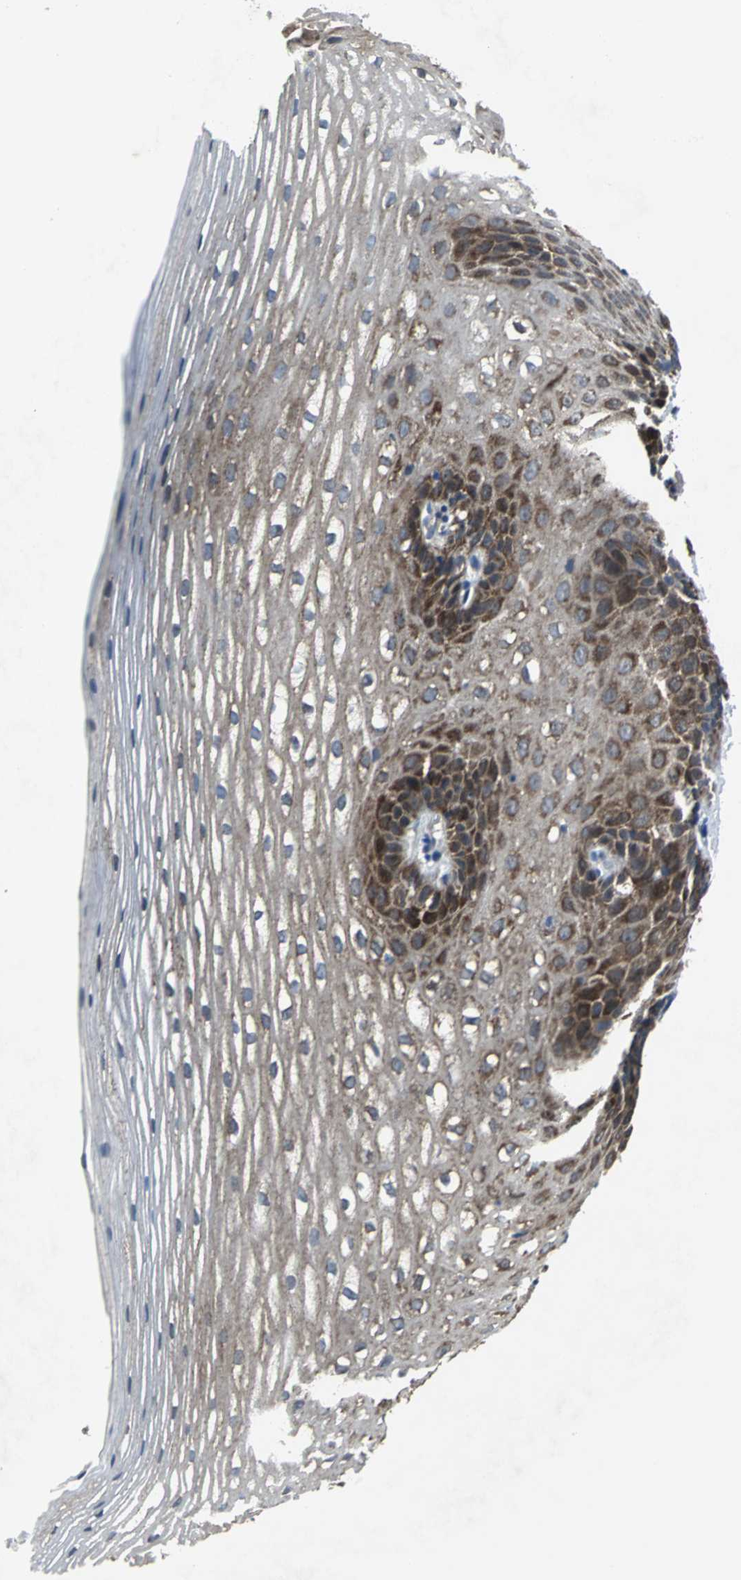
{"staining": {"intensity": "moderate", "quantity": "25%-75%", "location": "cytoplasmic/membranous"}, "tissue": "esophagus", "cell_type": "Squamous epithelial cells", "image_type": "normal", "snomed": [{"axis": "morphology", "description": "Normal tissue, NOS"}, {"axis": "topography", "description": "Esophagus"}], "caption": "Human esophagus stained for a protein (brown) exhibits moderate cytoplasmic/membranous positive positivity in approximately 25%-75% of squamous epithelial cells.", "gene": "EIF5A", "patient": {"sex": "female", "age": 70}}